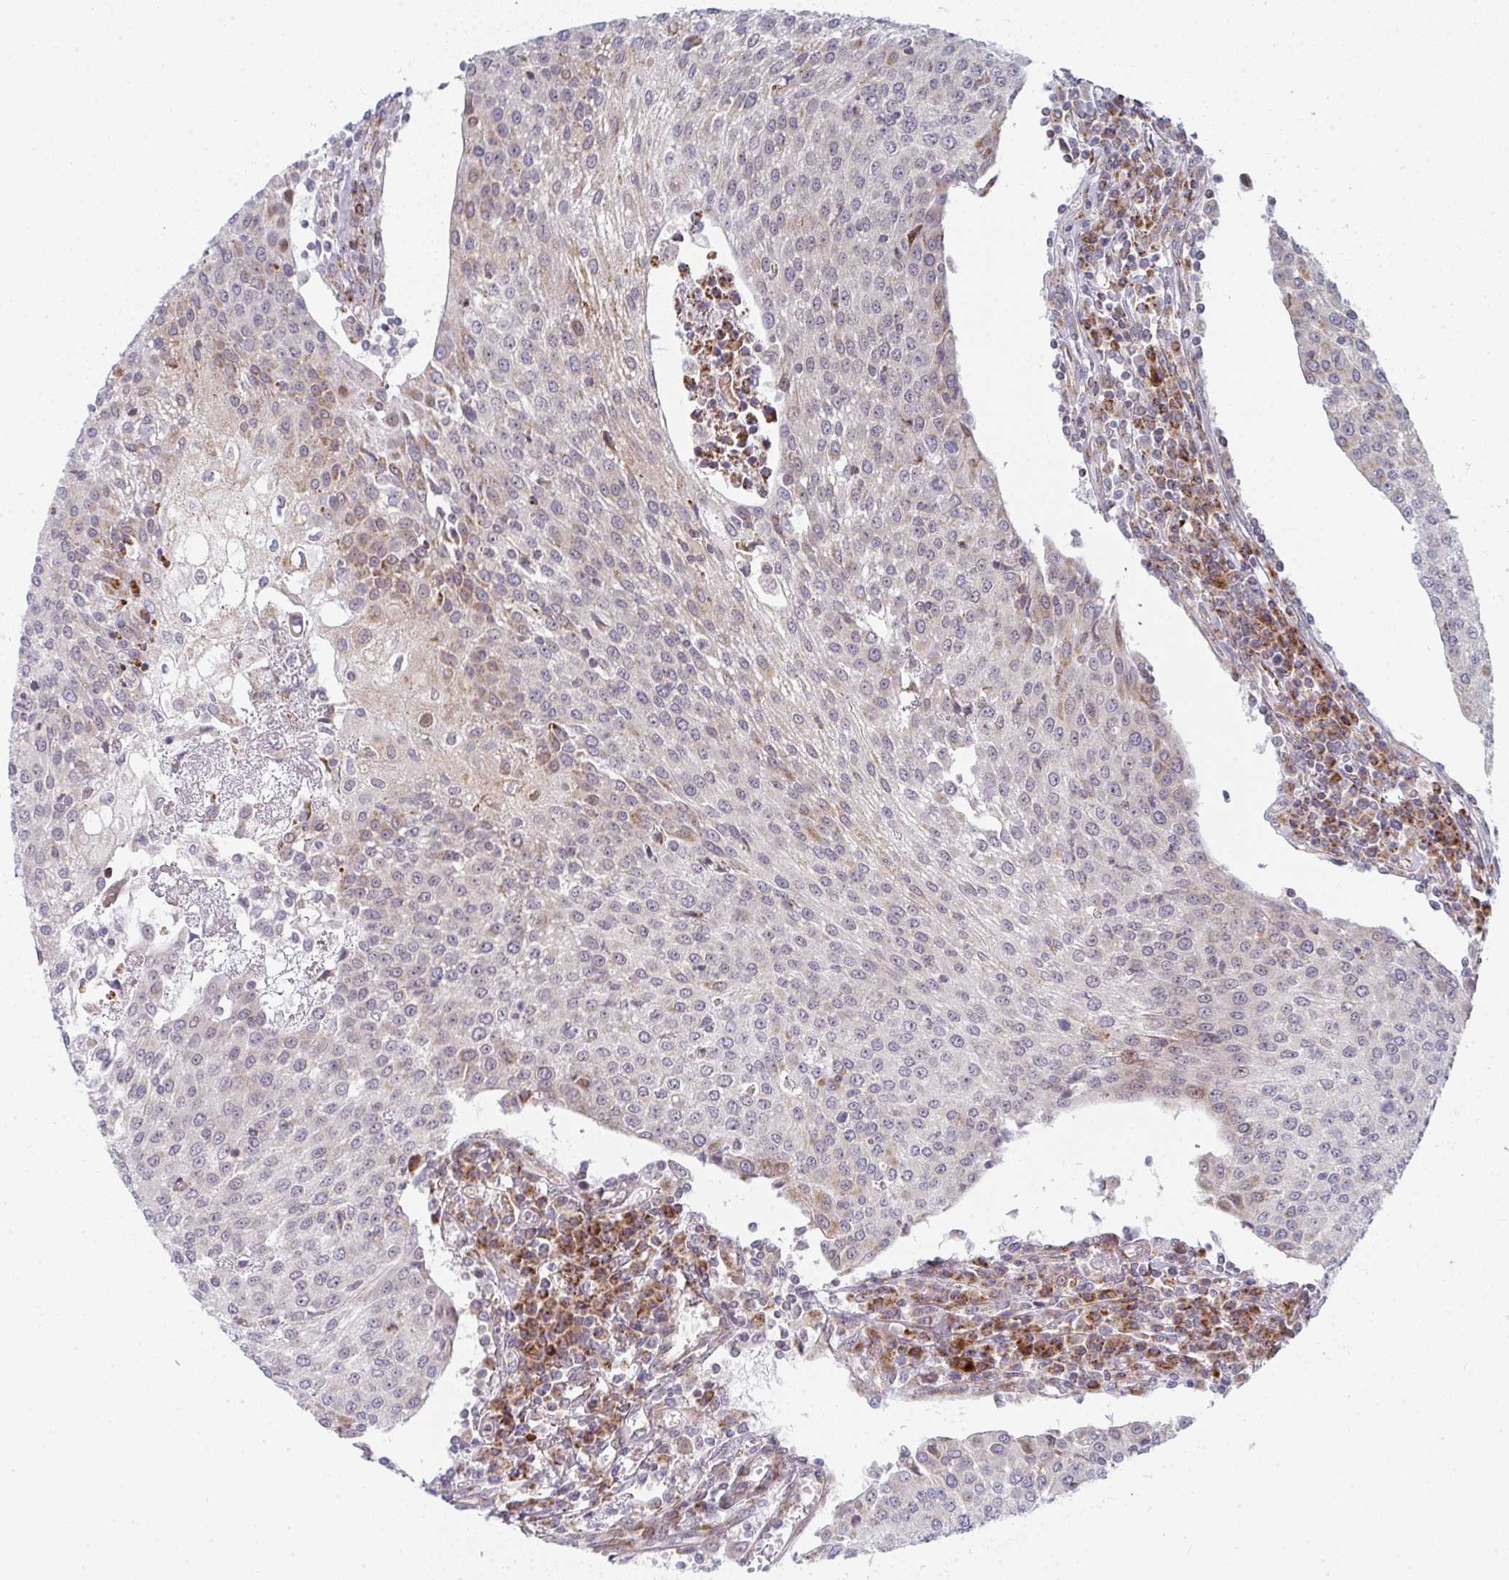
{"staining": {"intensity": "weak", "quantity": "<25%", "location": "cytoplasmic/membranous"}, "tissue": "urothelial cancer", "cell_type": "Tumor cells", "image_type": "cancer", "snomed": [{"axis": "morphology", "description": "Urothelial carcinoma, High grade"}, {"axis": "topography", "description": "Urinary bladder"}], "caption": "A photomicrograph of urothelial cancer stained for a protein displays no brown staining in tumor cells.", "gene": "PRKCH", "patient": {"sex": "female", "age": 85}}